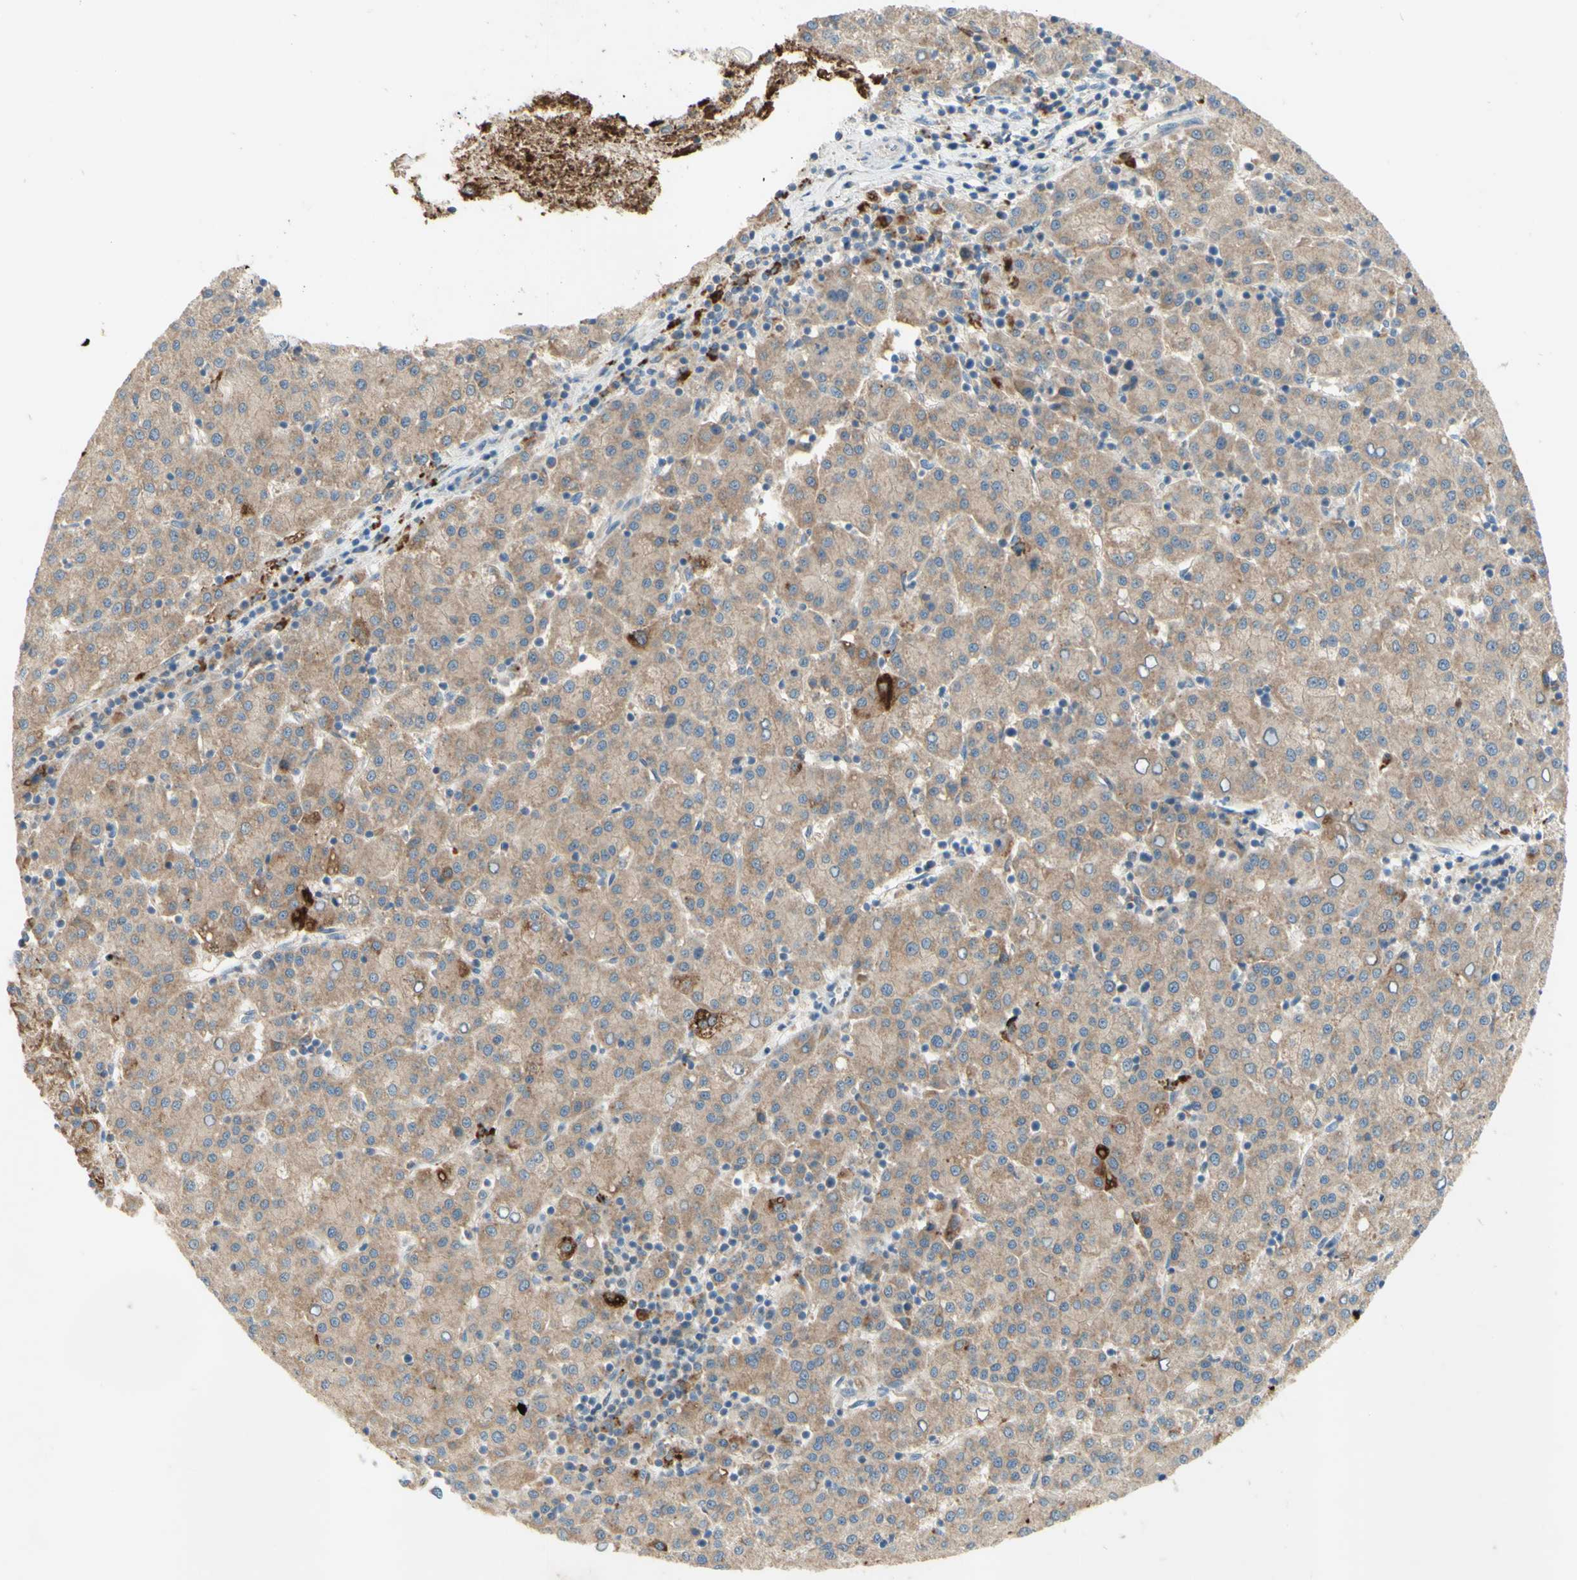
{"staining": {"intensity": "moderate", "quantity": ">75%", "location": "cytoplasmic/membranous"}, "tissue": "liver cancer", "cell_type": "Tumor cells", "image_type": "cancer", "snomed": [{"axis": "morphology", "description": "Carcinoma, Hepatocellular, NOS"}, {"axis": "topography", "description": "Liver"}], "caption": "Immunohistochemistry (IHC) staining of liver cancer (hepatocellular carcinoma), which demonstrates medium levels of moderate cytoplasmic/membranous staining in about >75% of tumor cells indicating moderate cytoplasmic/membranous protein expression. The staining was performed using DAB (3,3'-diaminobenzidine) (brown) for protein detection and nuclei were counterstained in hematoxylin (blue).", "gene": "ARMC10", "patient": {"sex": "female", "age": 58}}